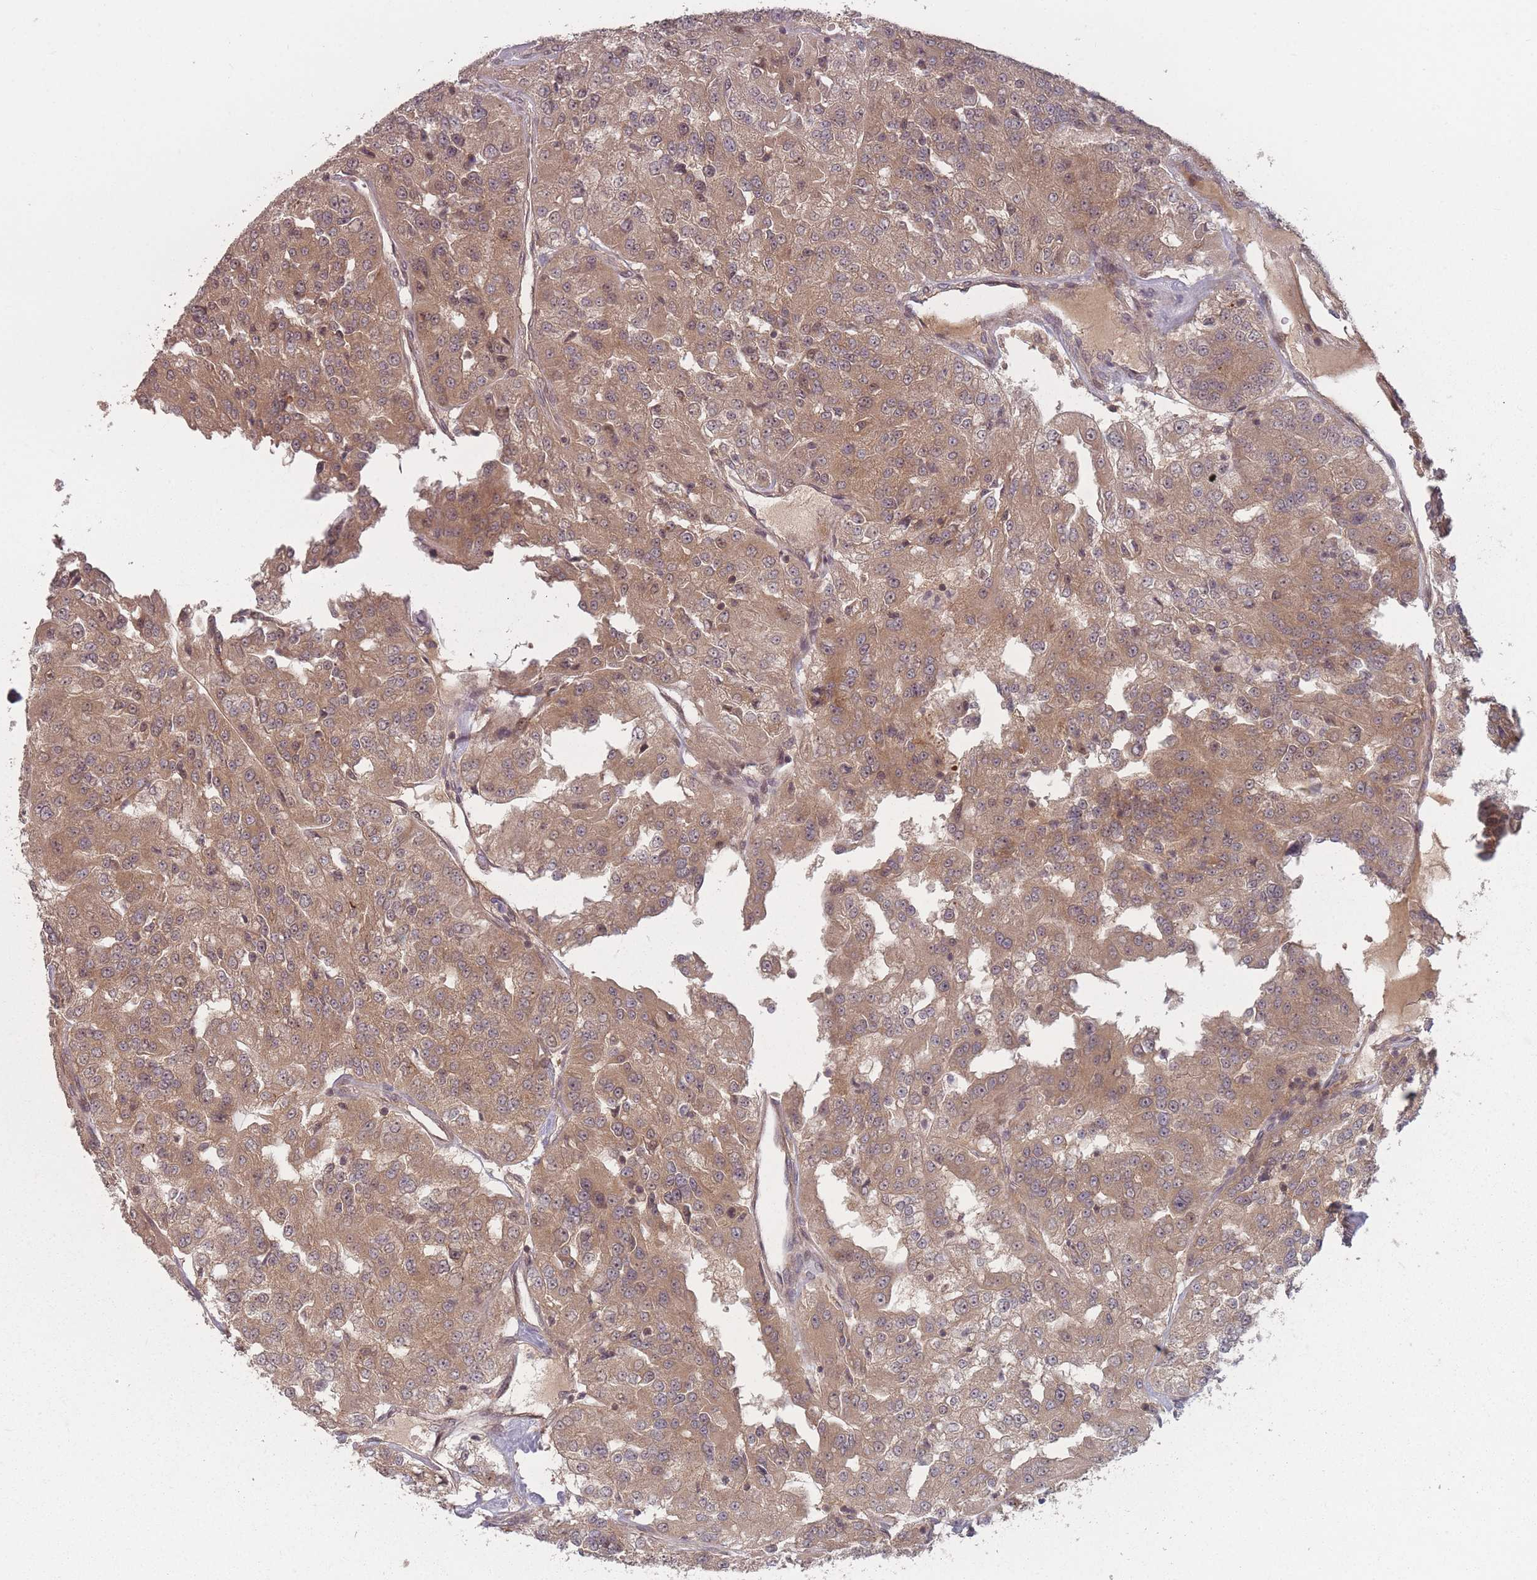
{"staining": {"intensity": "moderate", "quantity": ">75%", "location": "cytoplasmic/membranous"}, "tissue": "renal cancer", "cell_type": "Tumor cells", "image_type": "cancer", "snomed": [{"axis": "morphology", "description": "Adenocarcinoma, NOS"}, {"axis": "topography", "description": "Kidney"}], "caption": "The immunohistochemical stain shows moderate cytoplasmic/membranous positivity in tumor cells of adenocarcinoma (renal) tissue.", "gene": "HAGH", "patient": {"sex": "female", "age": 63}}